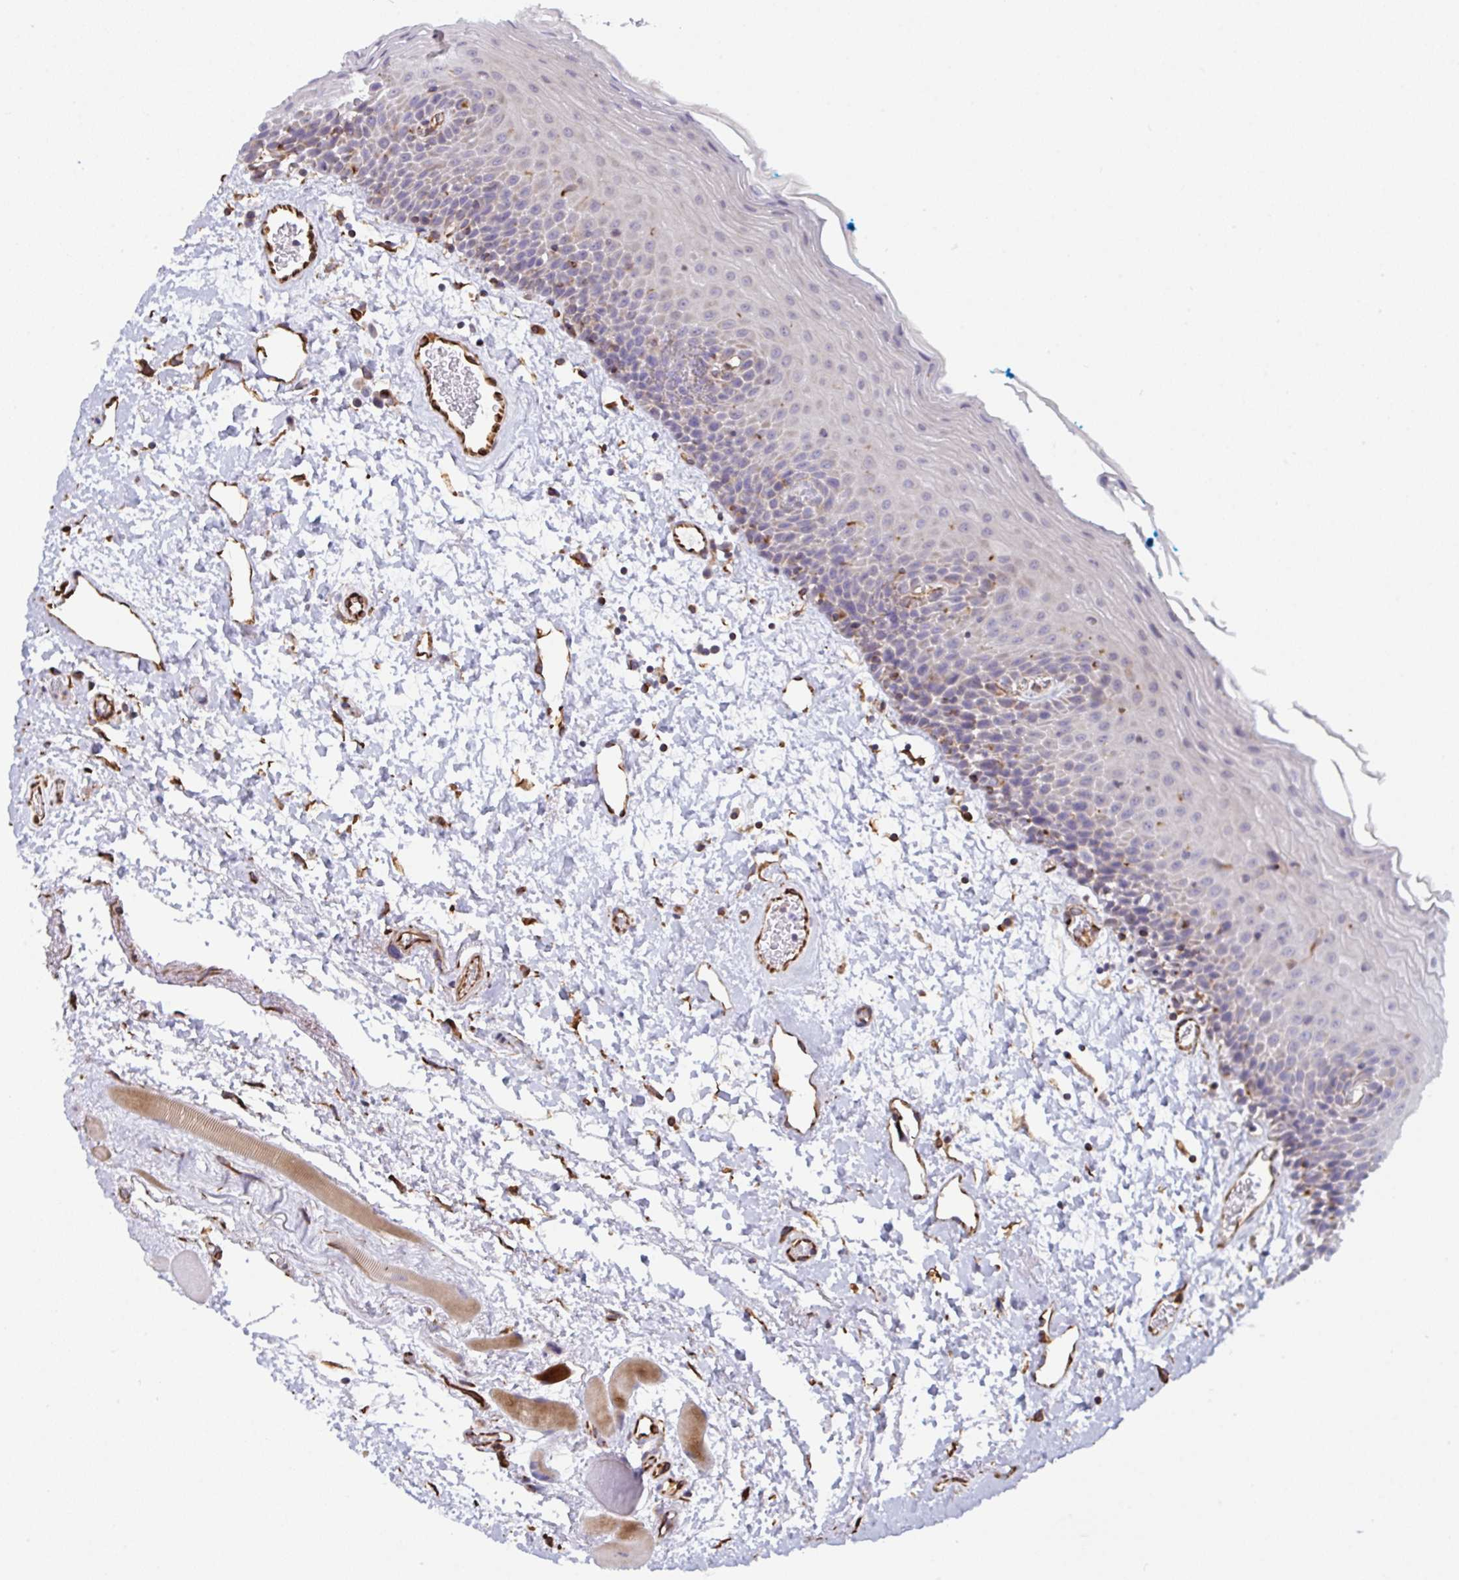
{"staining": {"intensity": "negative", "quantity": "none", "location": "none"}, "tissue": "oral mucosa", "cell_type": "Squamous epithelial cells", "image_type": "normal", "snomed": [{"axis": "morphology", "description": "Normal tissue, NOS"}, {"axis": "topography", "description": "Oral tissue"}], "caption": "Immunohistochemistry (IHC) of benign oral mucosa shows no positivity in squamous epithelial cells.", "gene": "DCBLD1", "patient": {"sex": "female", "age": 82}}